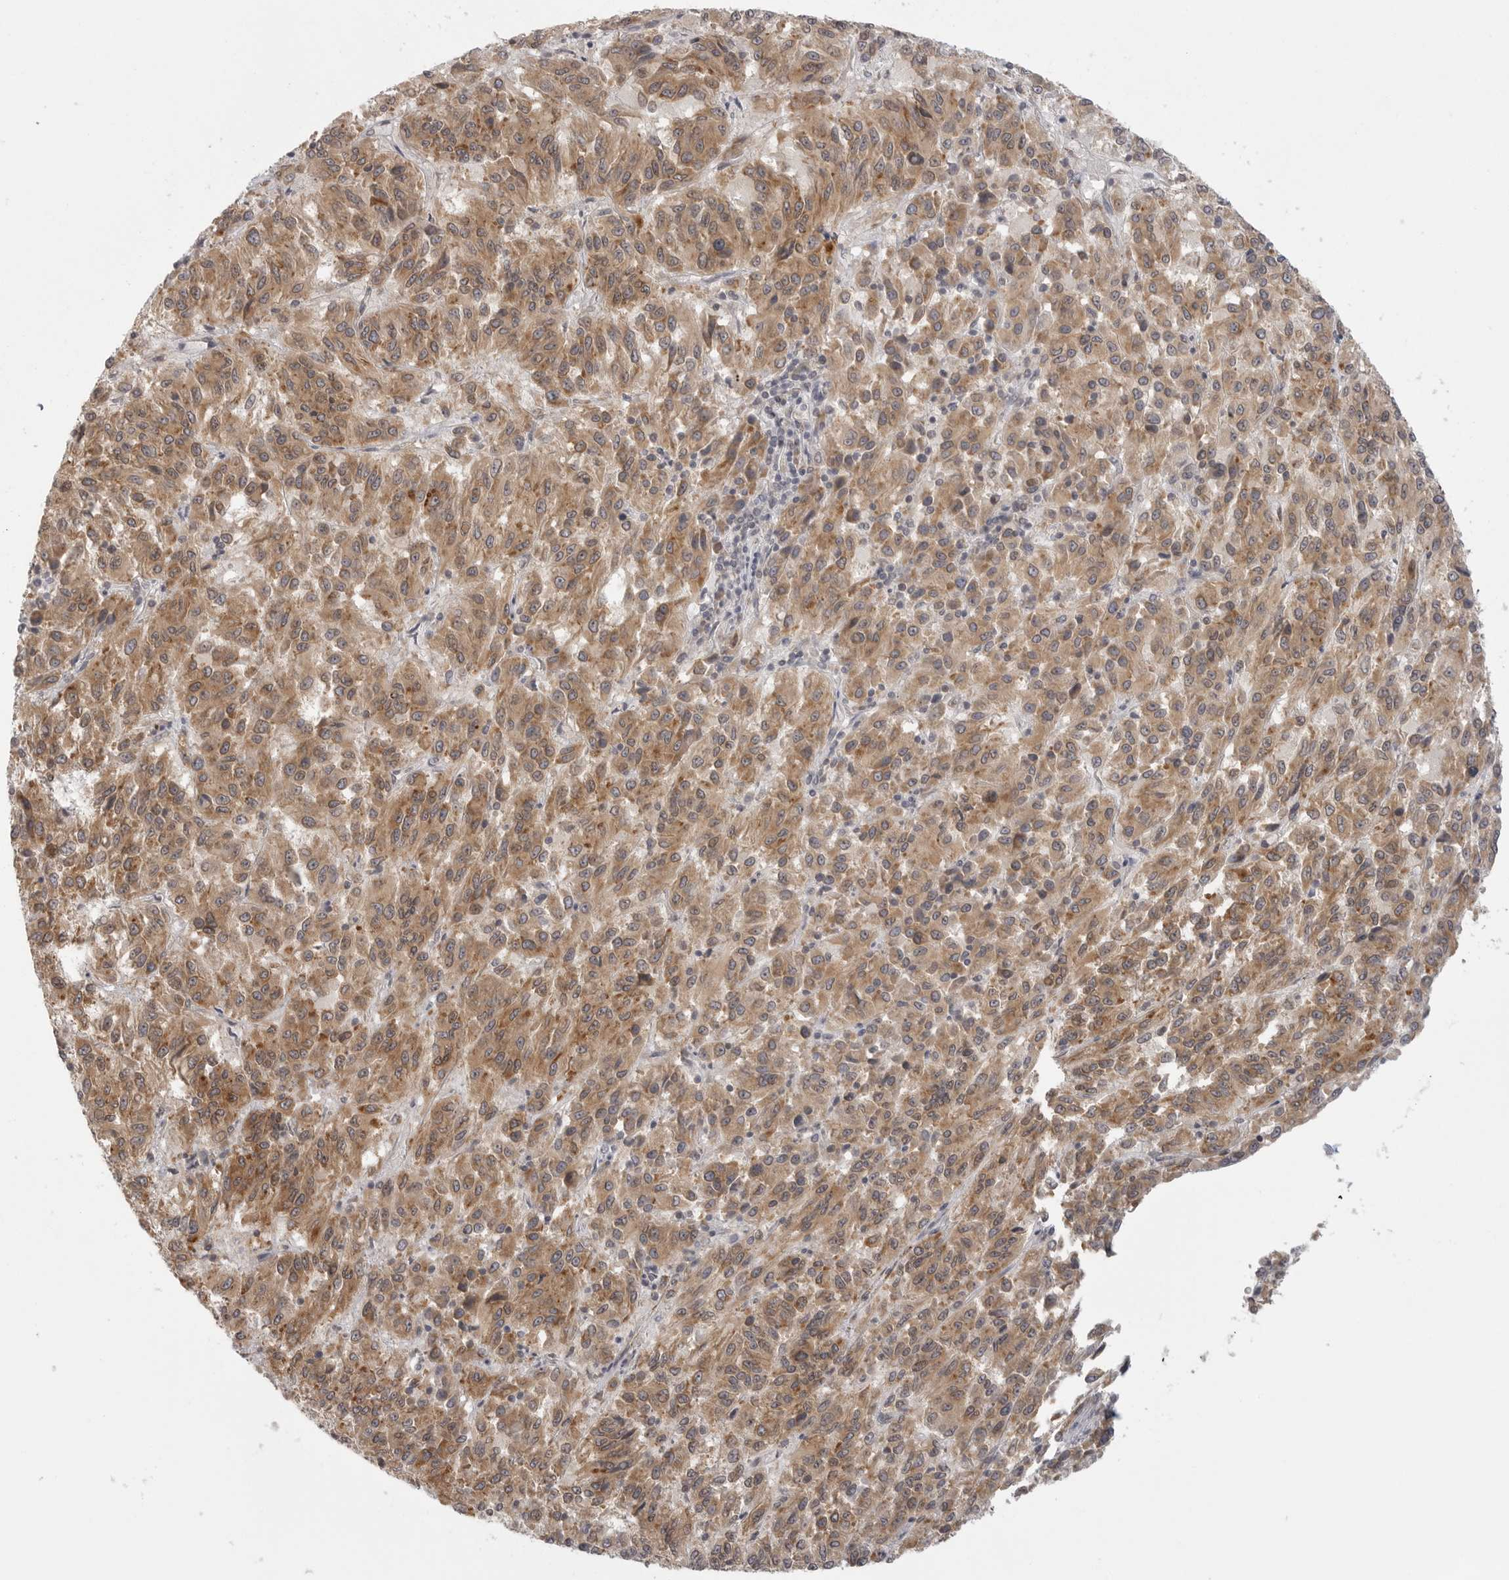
{"staining": {"intensity": "moderate", "quantity": ">75%", "location": "cytoplasmic/membranous"}, "tissue": "melanoma", "cell_type": "Tumor cells", "image_type": "cancer", "snomed": [{"axis": "morphology", "description": "Malignant melanoma, Metastatic site"}, {"axis": "topography", "description": "Lung"}], "caption": "A micrograph of human melanoma stained for a protein reveals moderate cytoplasmic/membranous brown staining in tumor cells. (Brightfield microscopy of DAB IHC at high magnification).", "gene": "CERS2", "patient": {"sex": "male", "age": 64}}